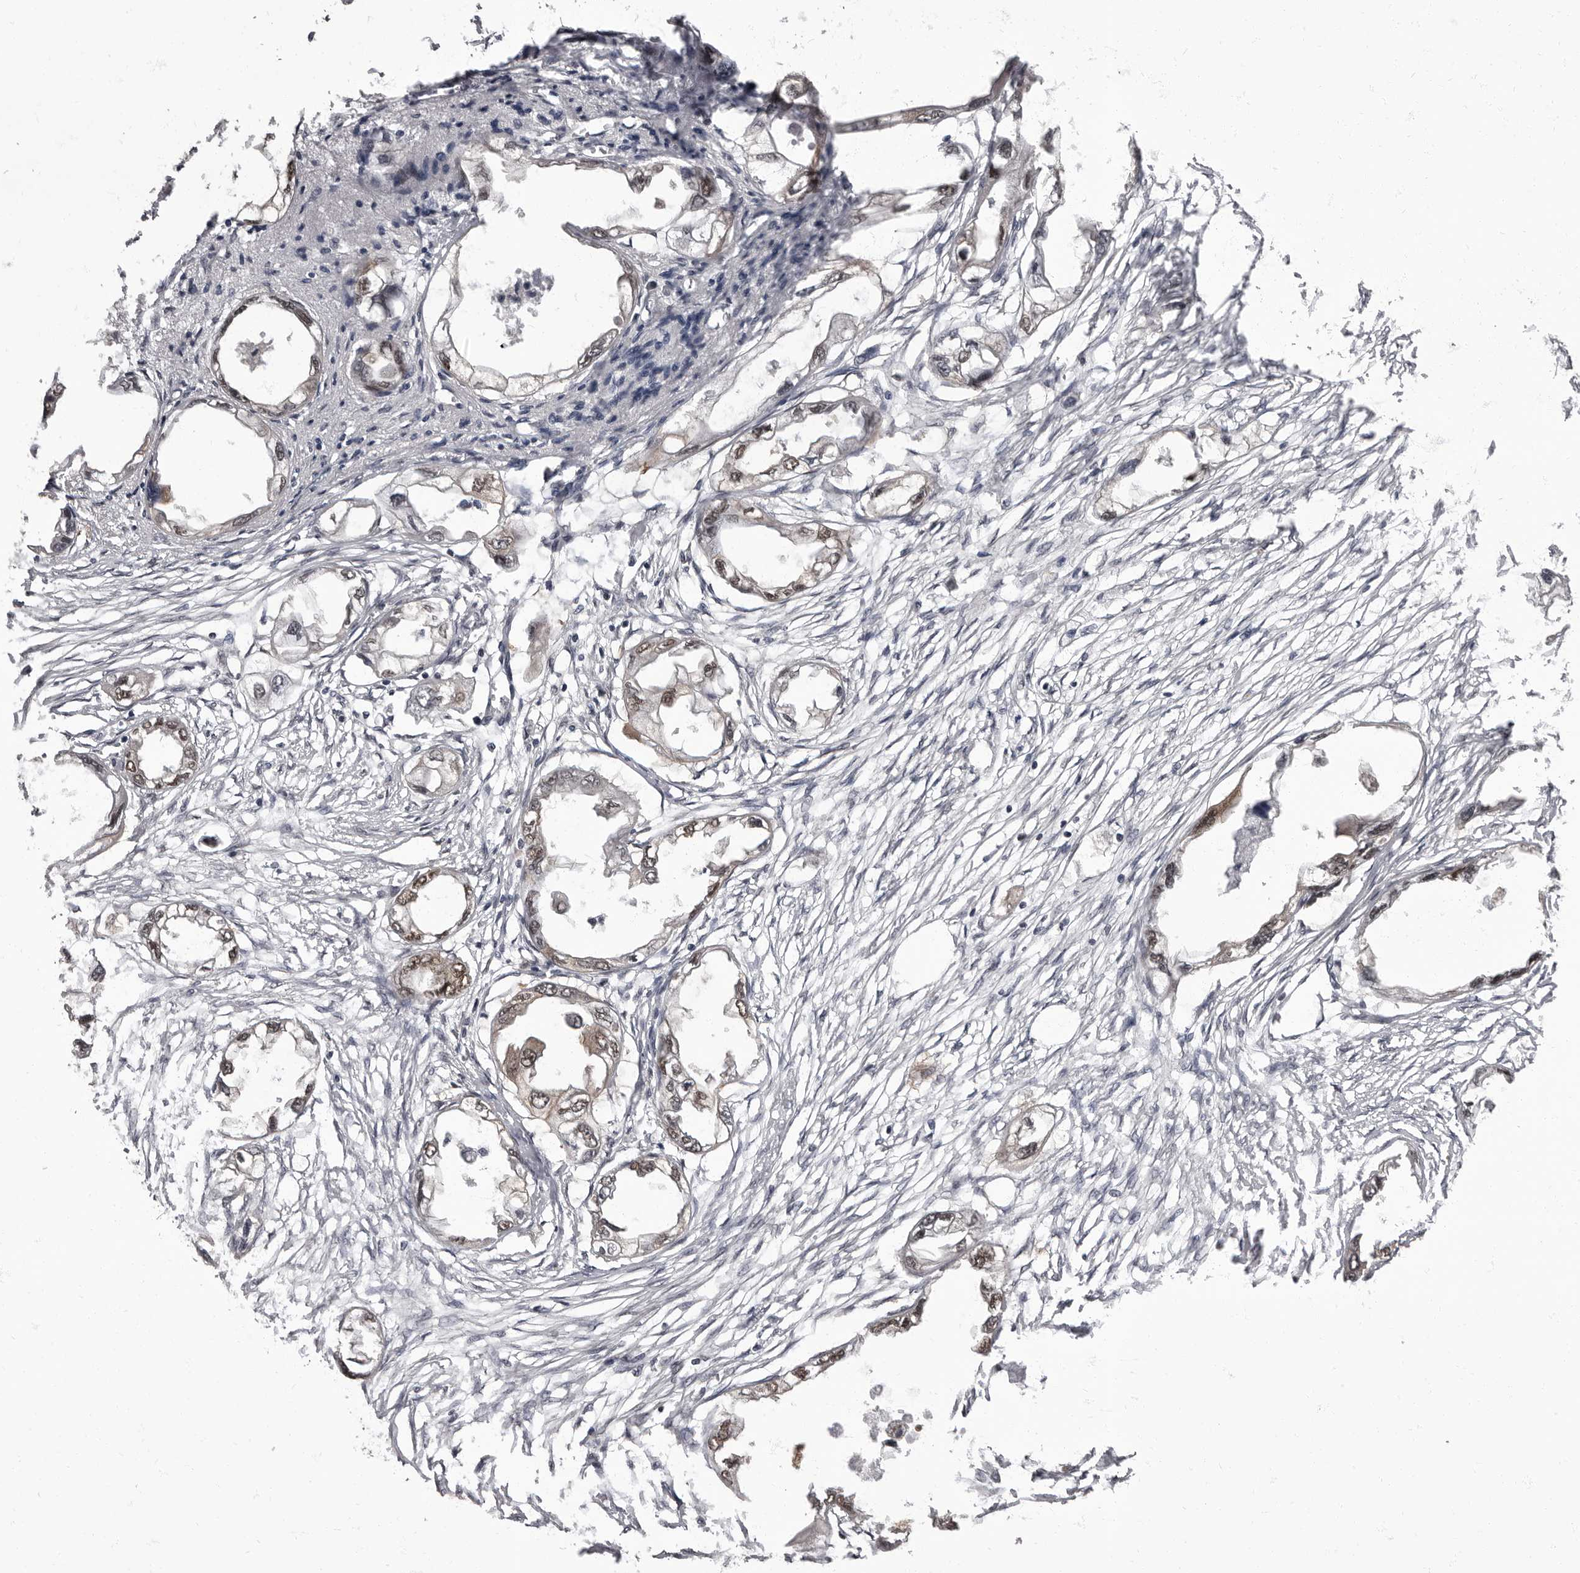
{"staining": {"intensity": "weak", "quantity": "25%-75%", "location": "cytoplasmic/membranous,nuclear"}, "tissue": "endometrial cancer", "cell_type": "Tumor cells", "image_type": "cancer", "snomed": [{"axis": "morphology", "description": "Adenocarcinoma, NOS"}, {"axis": "morphology", "description": "Adenocarcinoma, metastatic, NOS"}, {"axis": "topography", "description": "Adipose tissue"}, {"axis": "topography", "description": "Endometrium"}], "caption": "Human endometrial adenocarcinoma stained with a protein marker displays weak staining in tumor cells.", "gene": "C1orf50", "patient": {"sex": "female", "age": 67}}